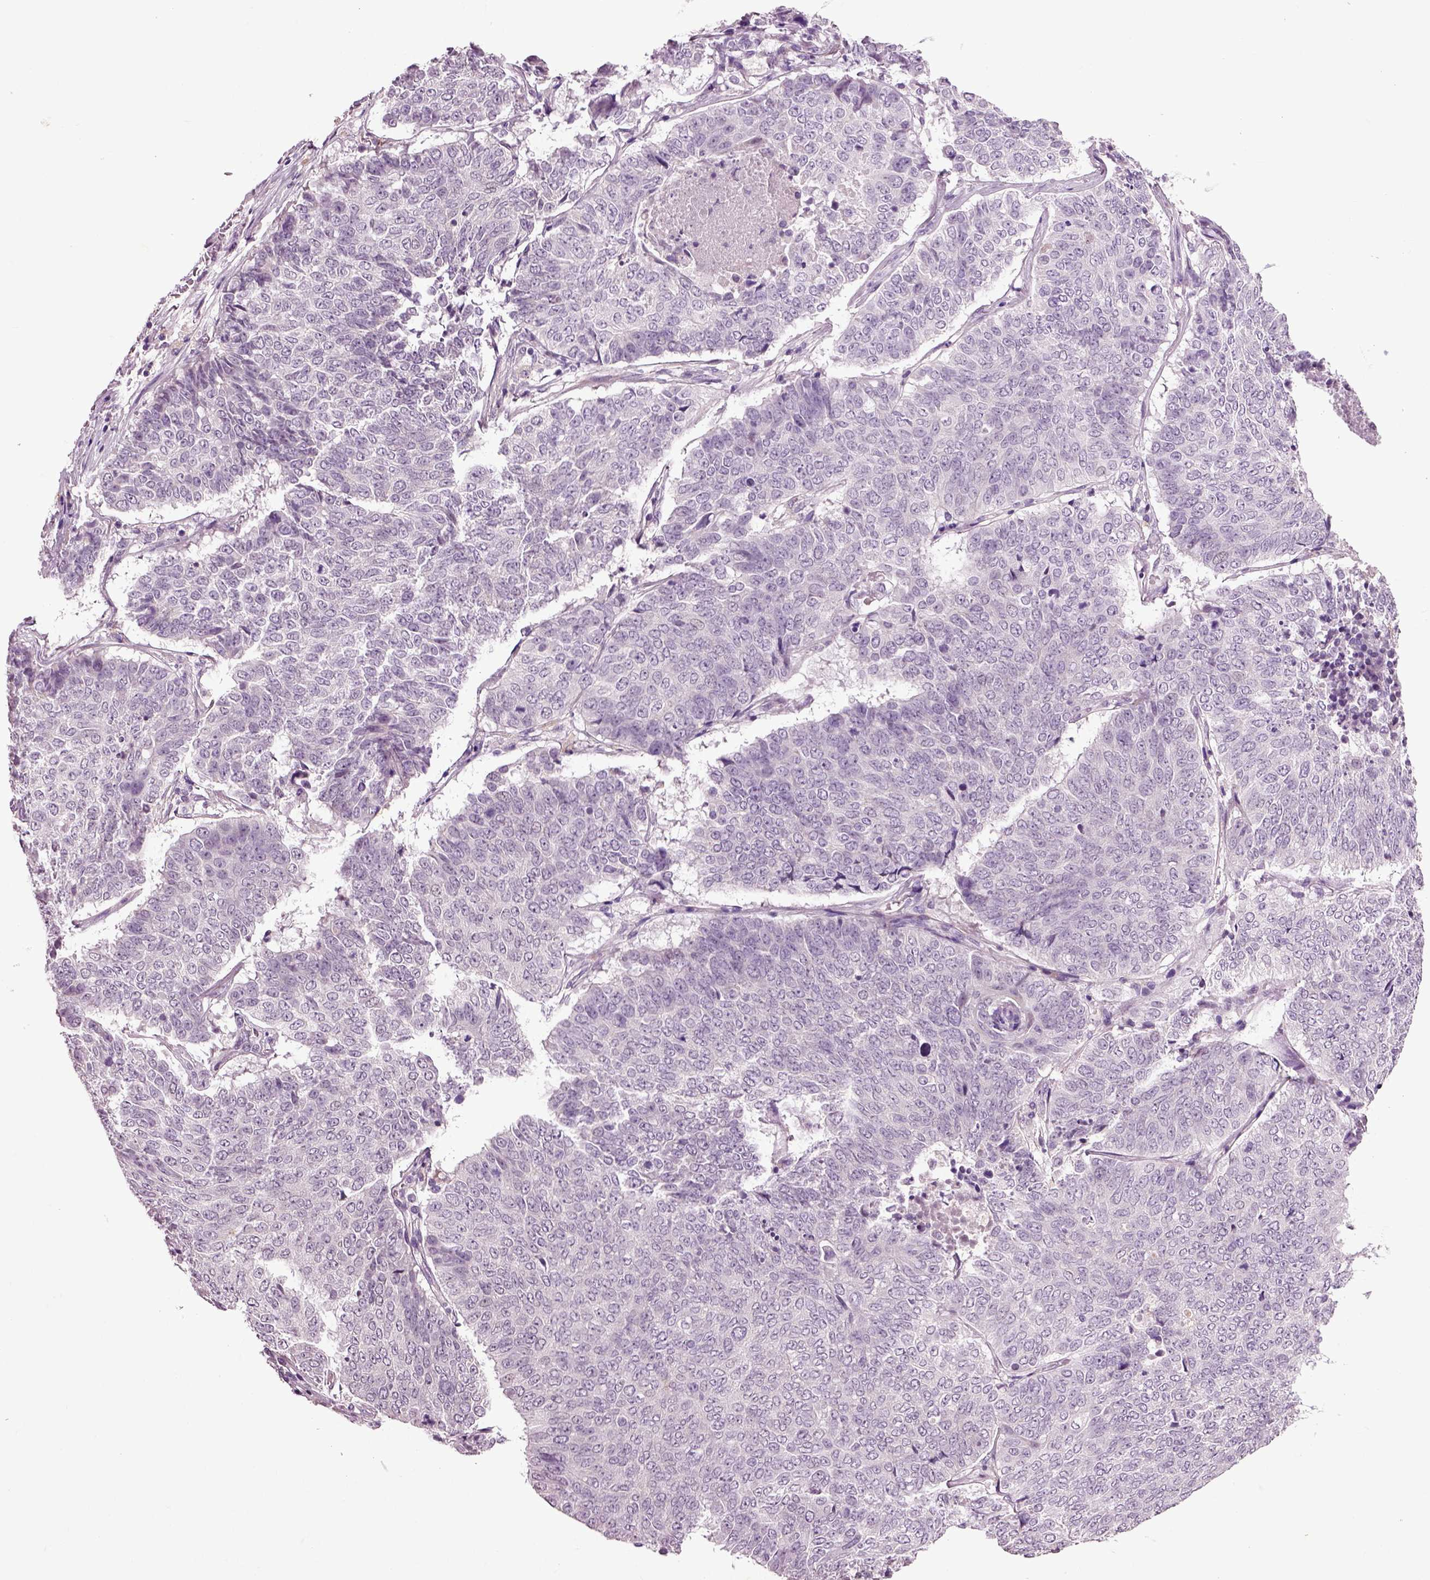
{"staining": {"intensity": "negative", "quantity": "none", "location": "none"}, "tissue": "lung cancer", "cell_type": "Tumor cells", "image_type": "cancer", "snomed": [{"axis": "morphology", "description": "Squamous cell carcinoma, NOS"}, {"axis": "topography", "description": "Lung"}], "caption": "IHC of squamous cell carcinoma (lung) reveals no expression in tumor cells. (Brightfield microscopy of DAB immunohistochemistry at high magnification).", "gene": "CRHR1", "patient": {"sex": "male", "age": 64}}